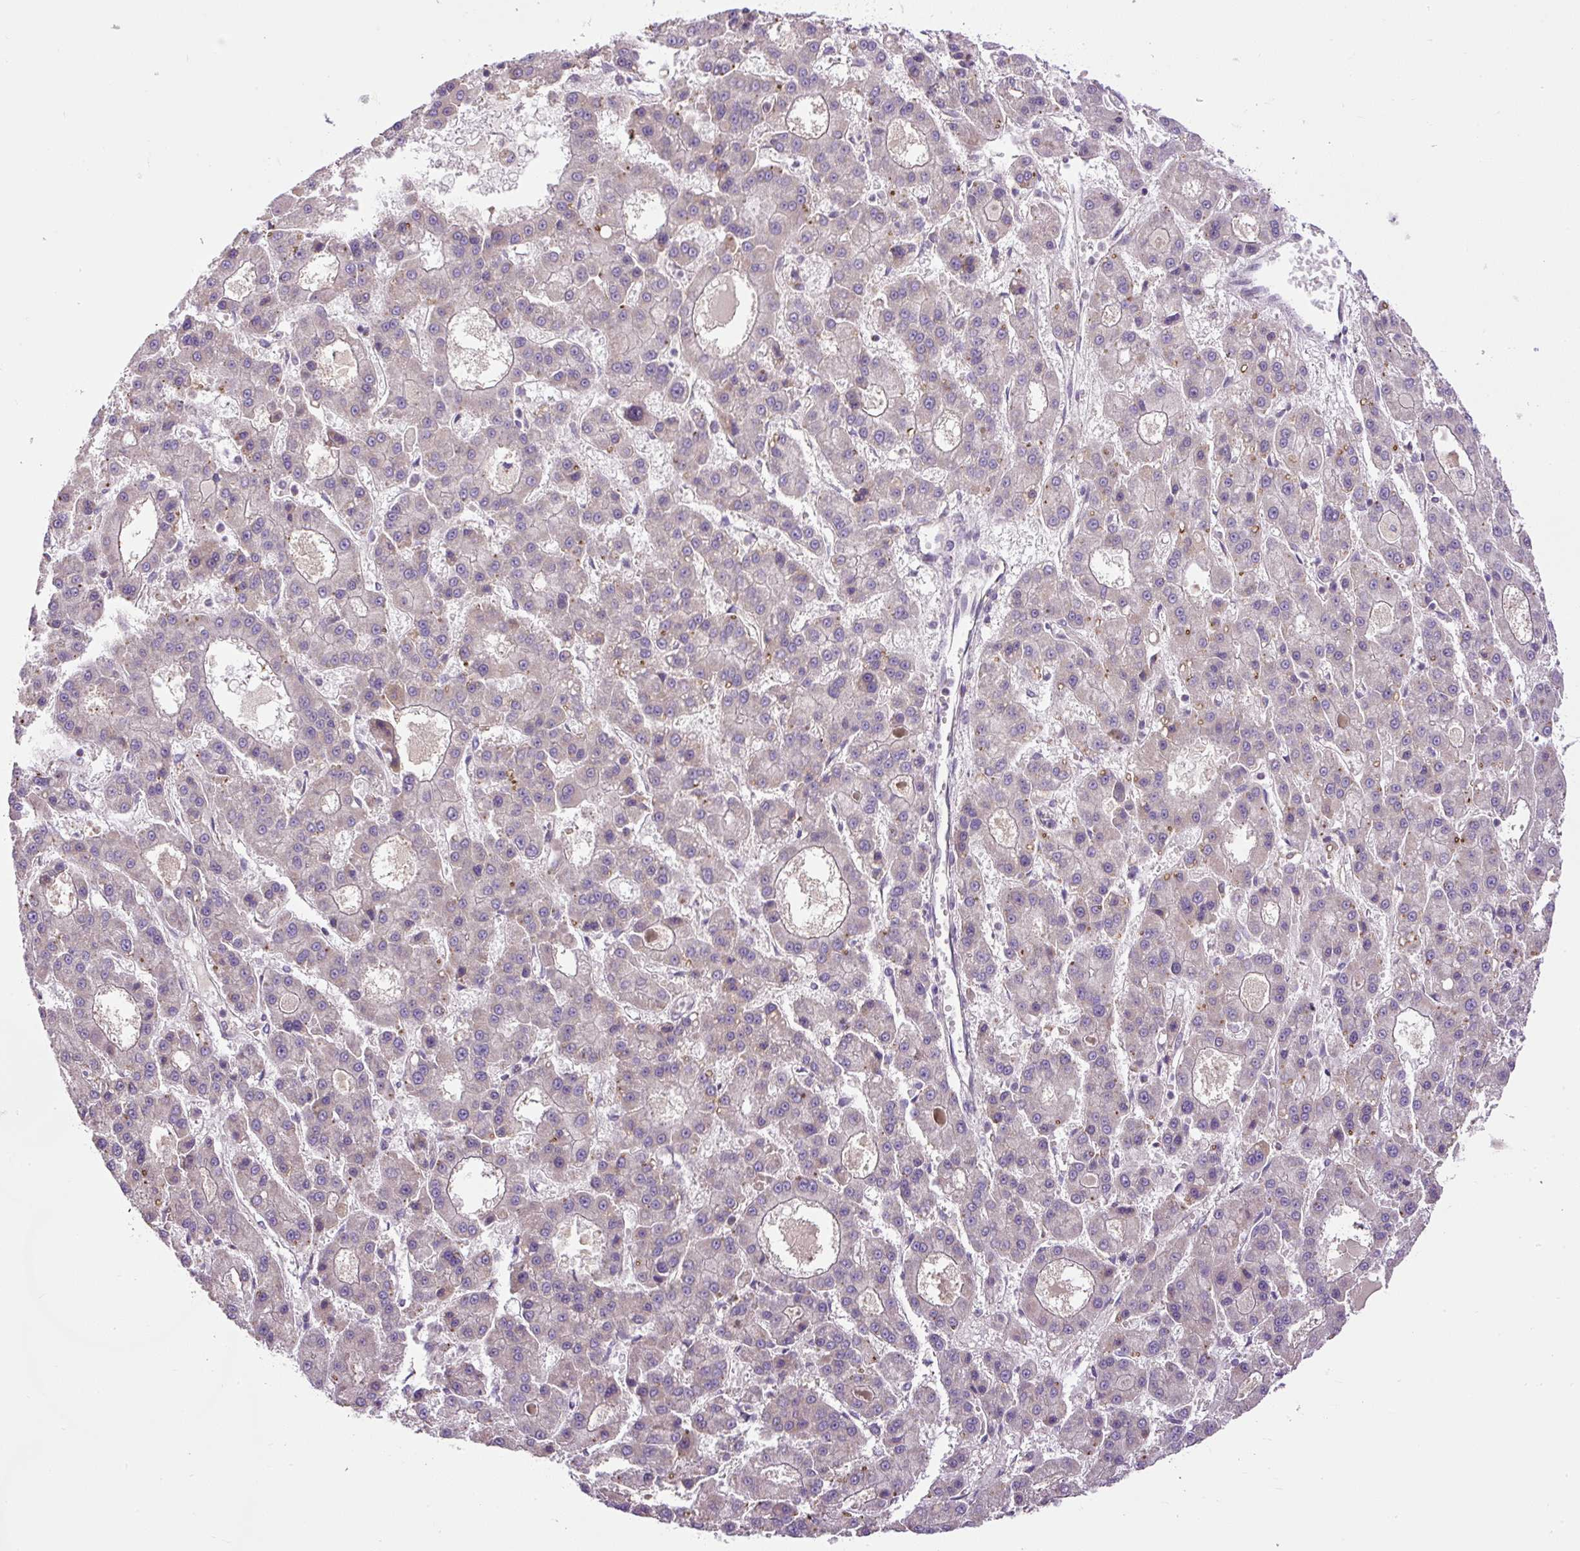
{"staining": {"intensity": "negative", "quantity": "none", "location": "none"}, "tissue": "liver cancer", "cell_type": "Tumor cells", "image_type": "cancer", "snomed": [{"axis": "morphology", "description": "Carcinoma, Hepatocellular, NOS"}, {"axis": "topography", "description": "Liver"}], "caption": "This is an immunohistochemistry (IHC) image of liver cancer. There is no staining in tumor cells.", "gene": "ZNF547", "patient": {"sex": "male", "age": 70}}